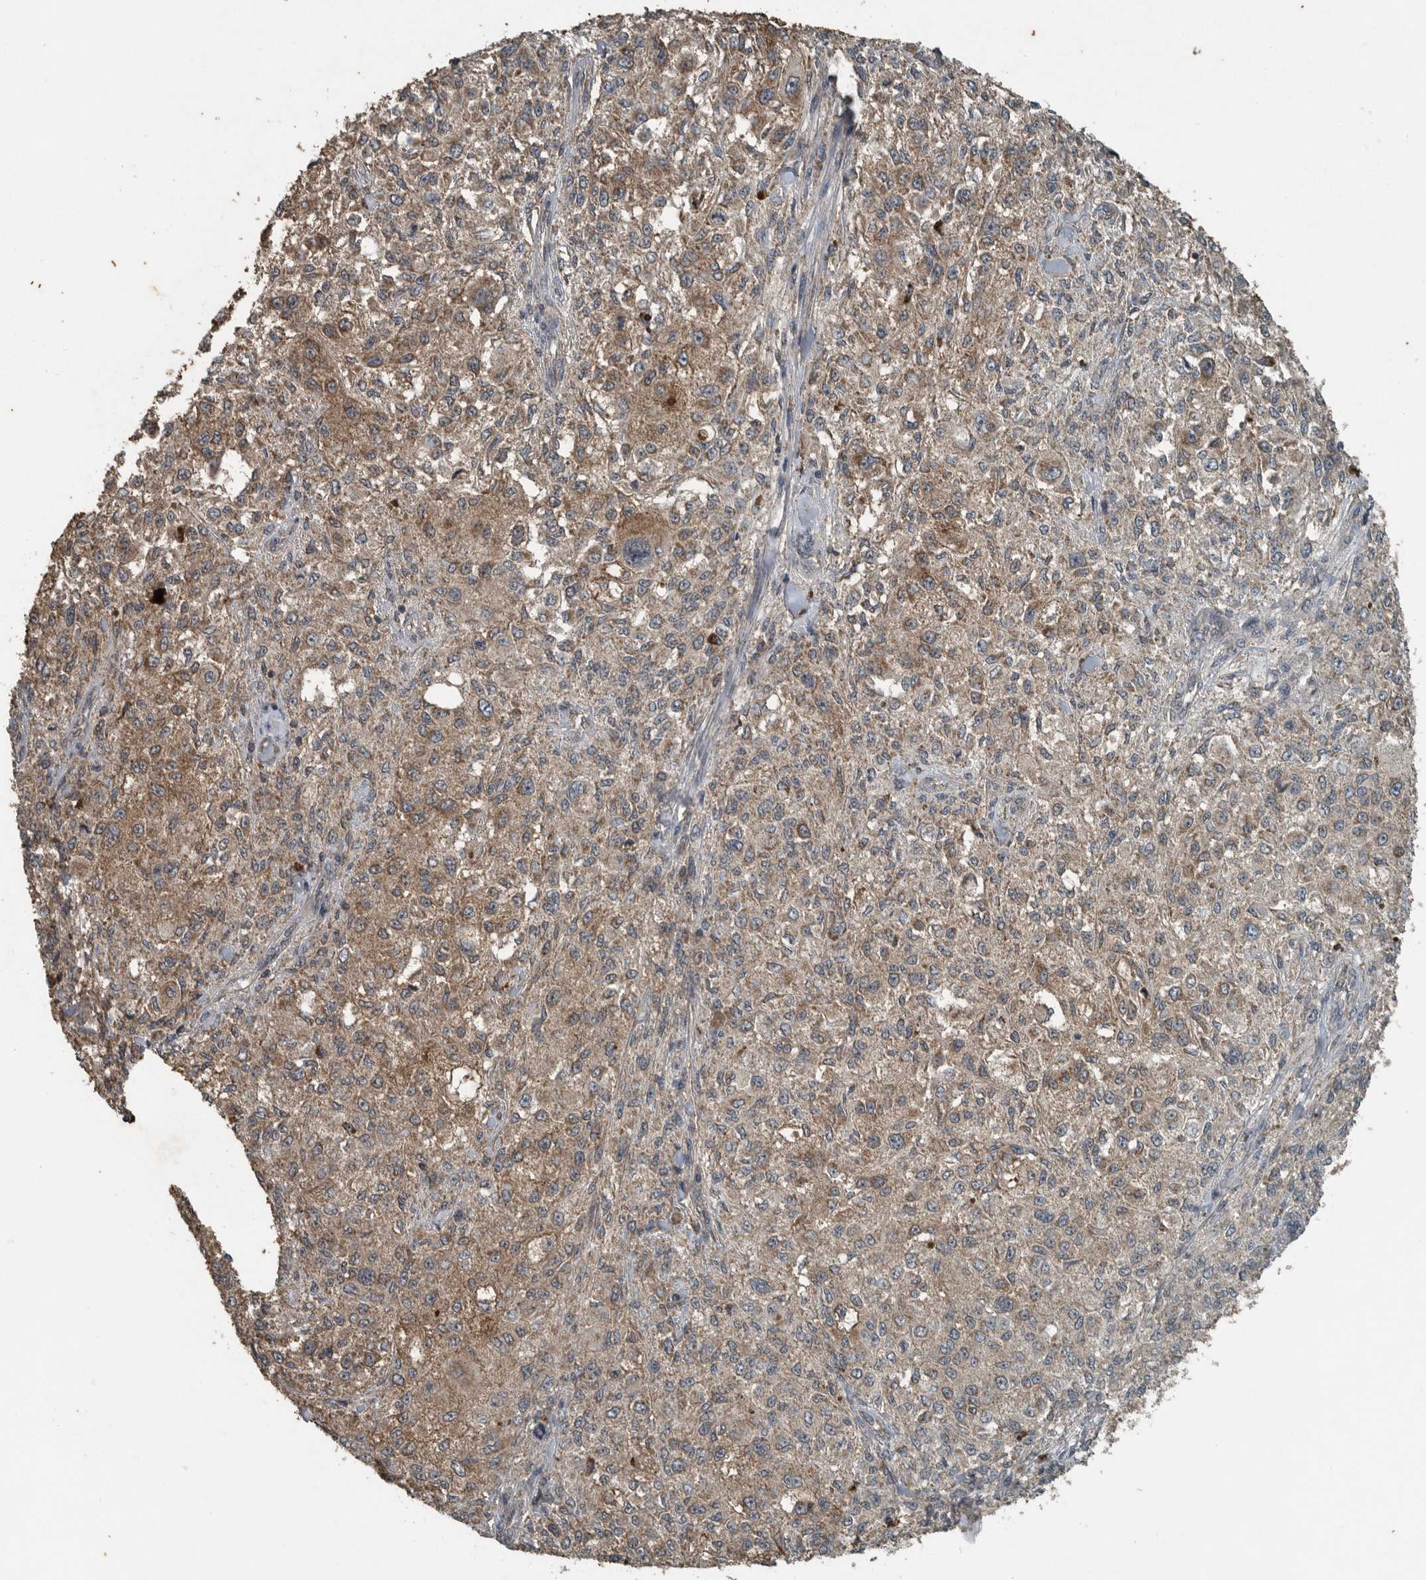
{"staining": {"intensity": "weak", "quantity": ">75%", "location": "cytoplasmic/membranous"}, "tissue": "melanoma", "cell_type": "Tumor cells", "image_type": "cancer", "snomed": [{"axis": "morphology", "description": "Necrosis, NOS"}, {"axis": "morphology", "description": "Malignant melanoma, NOS"}, {"axis": "topography", "description": "Skin"}], "caption": "Approximately >75% of tumor cells in melanoma exhibit weak cytoplasmic/membranous protein positivity as visualized by brown immunohistochemical staining.", "gene": "IL6ST", "patient": {"sex": "female", "age": 87}}